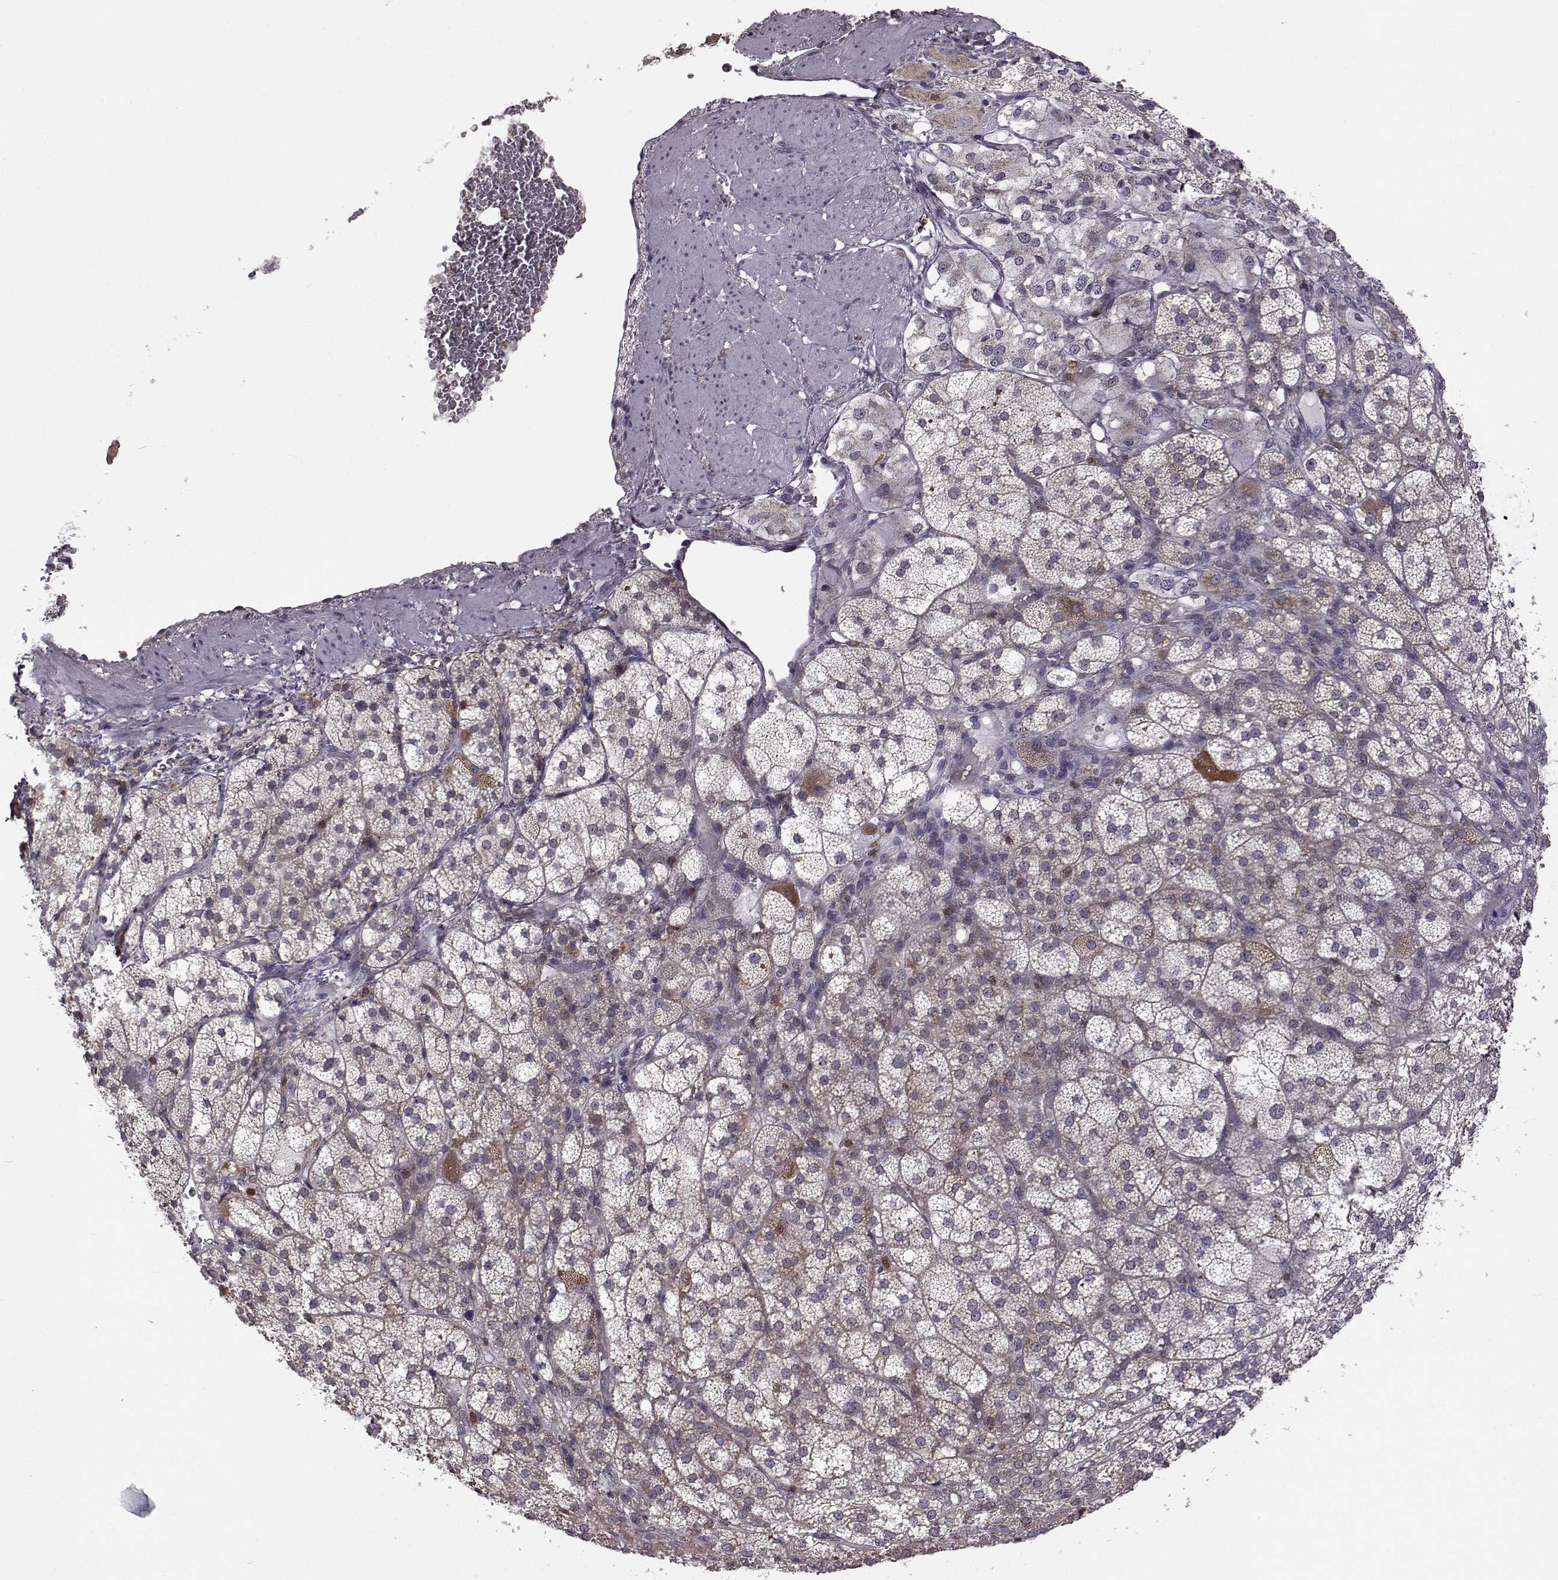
{"staining": {"intensity": "negative", "quantity": "none", "location": "none"}, "tissue": "adrenal gland", "cell_type": "Glandular cells", "image_type": "normal", "snomed": [{"axis": "morphology", "description": "Normal tissue, NOS"}, {"axis": "topography", "description": "Adrenal gland"}], "caption": "The histopathology image reveals no staining of glandular cells in normal adrenal gland.", "gene": "DOK2", "patient": {"sex": "female", "age": 60}}